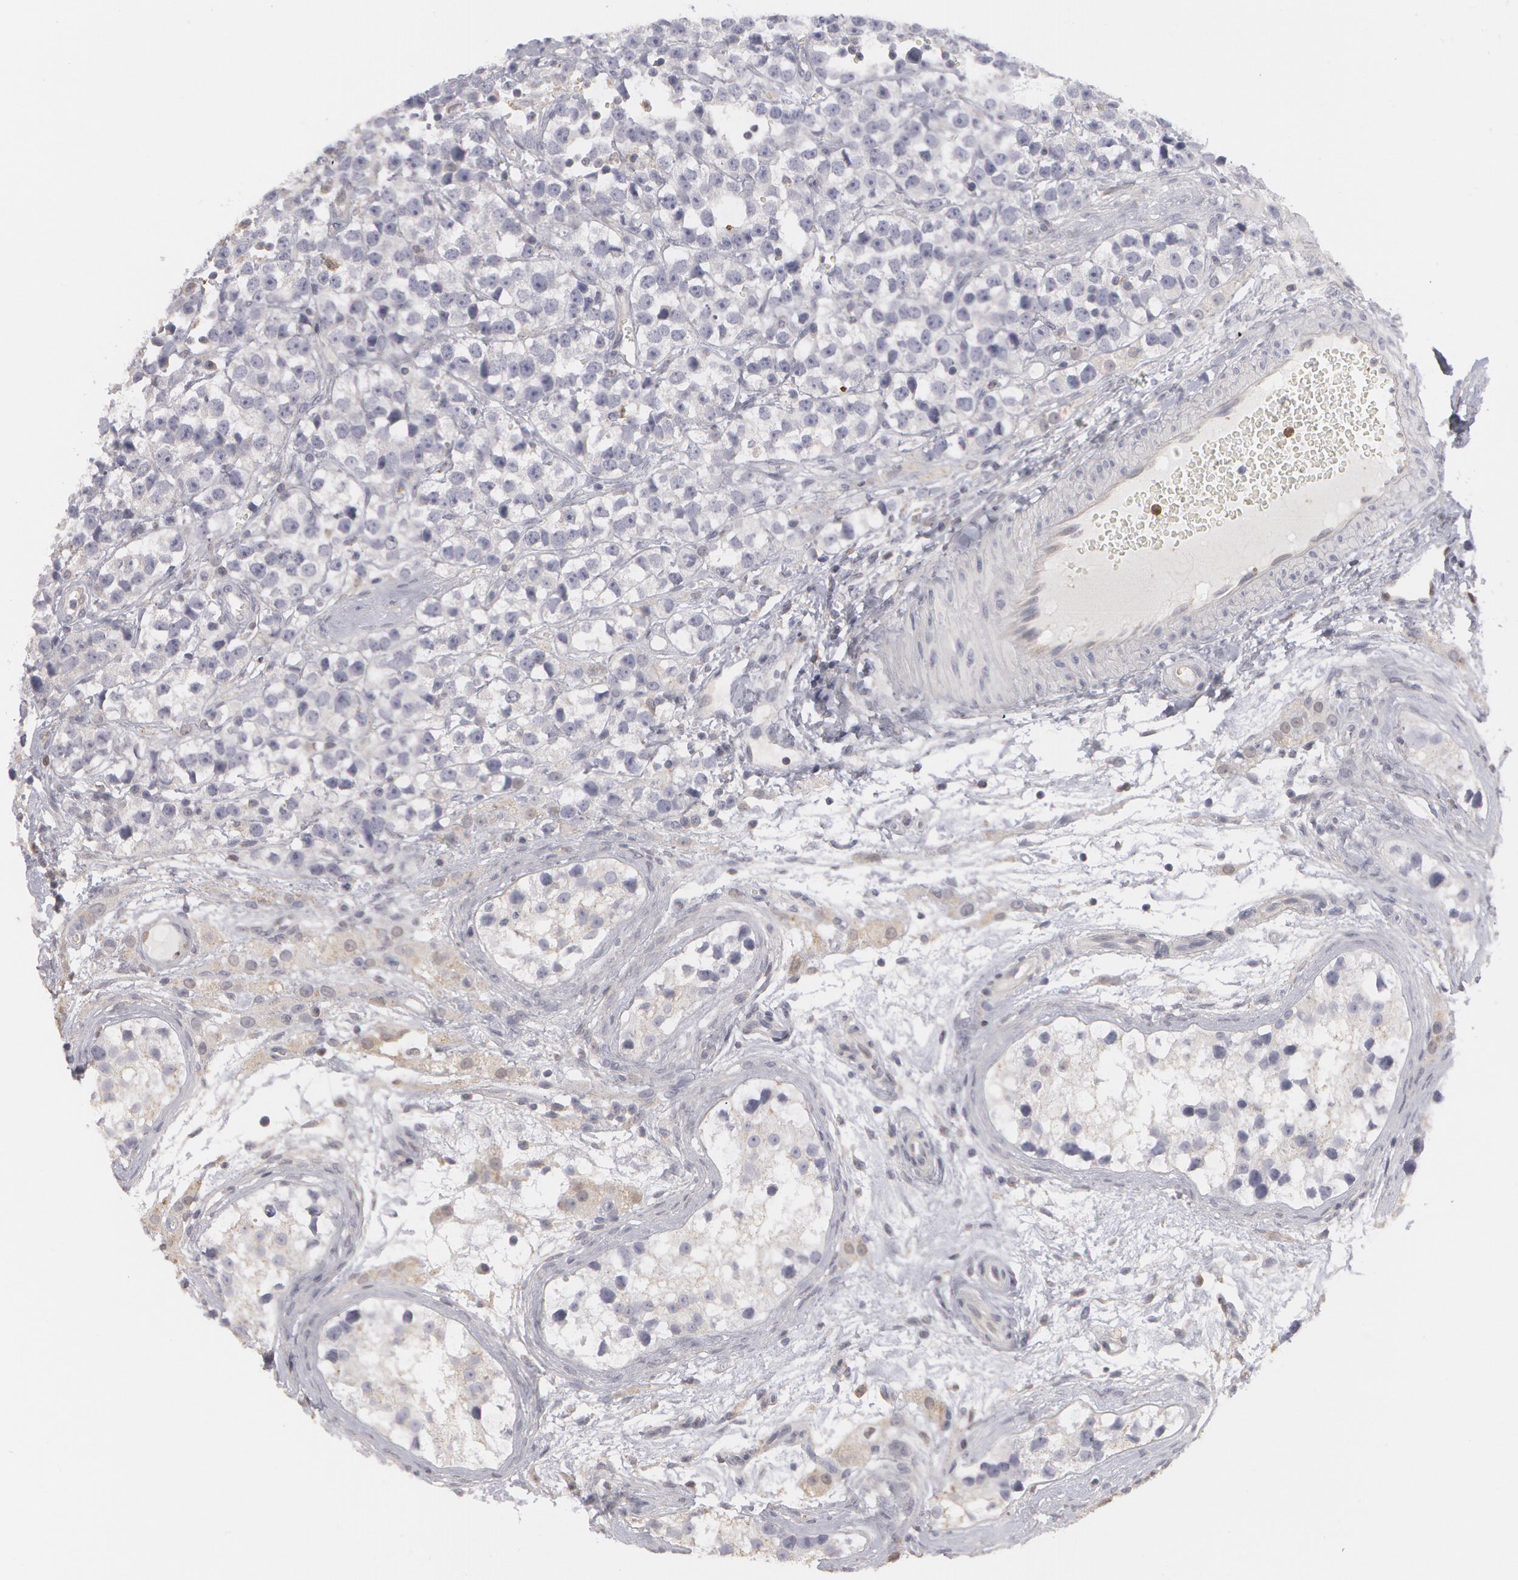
{"staining": {"intensity": "negative", "quantity": "none", "location": "none"}, "tissue": "testis cancer", "cell_type": "Tumor cells", "image_type": "cancer", "snomed": [{"axis": "morphology", "description": "Seminoma, NOS"}, {"axis": "topography", "description": "Testis"}], "caption": "High magnification brightfield microscopy of testis cancer (seminoma) stained with DAB (brown) and counterstained with hematoxylin (blue): tumor cells show no significant staining.", "gene": "CAT", "patient": {"sex": "male", "age": 25}}